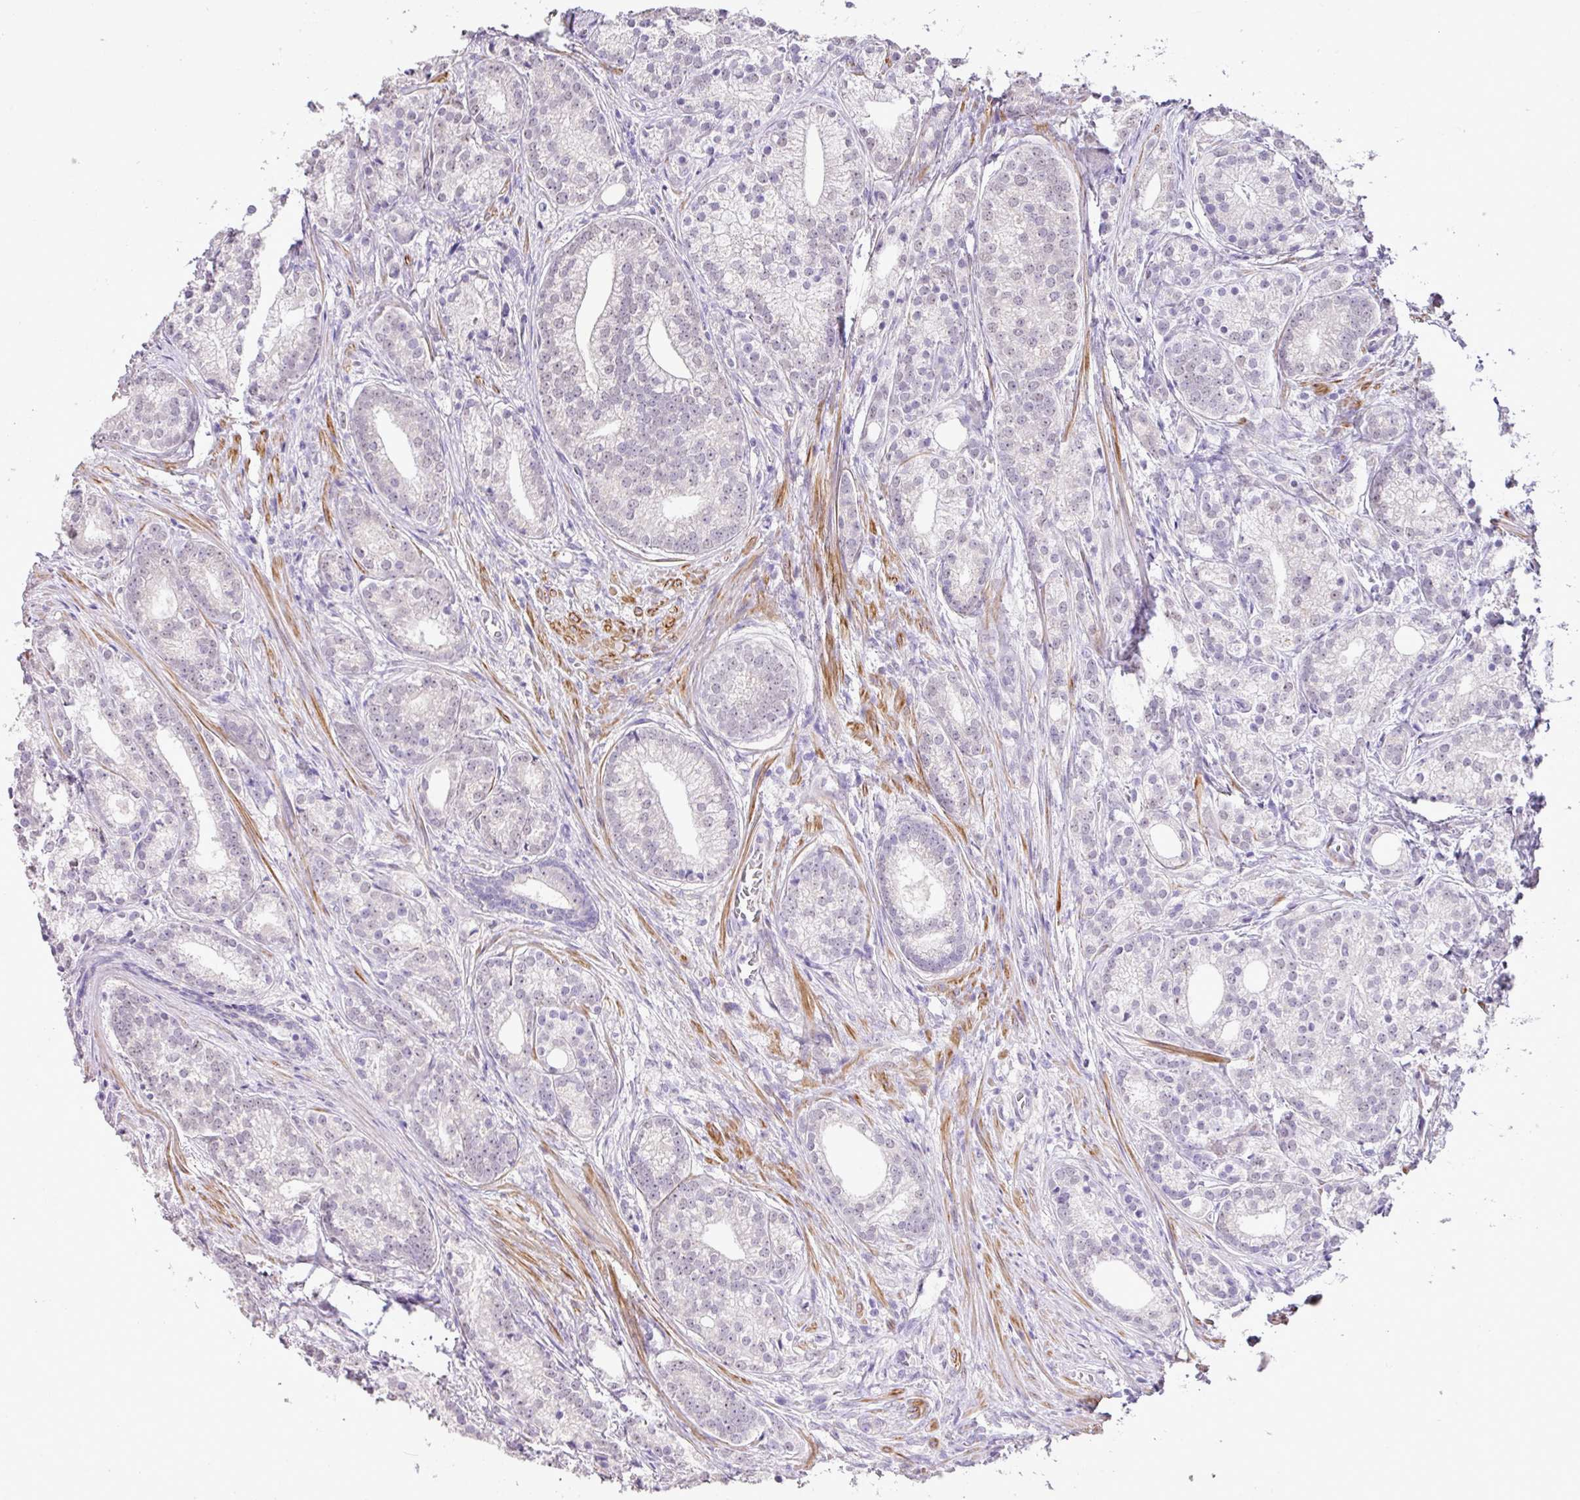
{"staining": {"intensity": "negative", "quantity": "none", "location": "none"}, "tissue": "prostate cancer", "cell_type": "Tumor cells", "image_type": "cancer", "snomed": [{"axis": "morphology", "description": "Adenocarcinoma, Low grade"}, {"axis": "topography", "description": "Prostate"}], "caption": "Tumor cells show no significant protein staining in prostate adenocarcinoma (low-grade). The staining is performed using DAB (3,3'-diaminobenzidine) brown chromogen with nuclei counter-stained in using hematoxylin.", "gene": "DIP2A", "patient": {"sex": "male", "age": 71}}